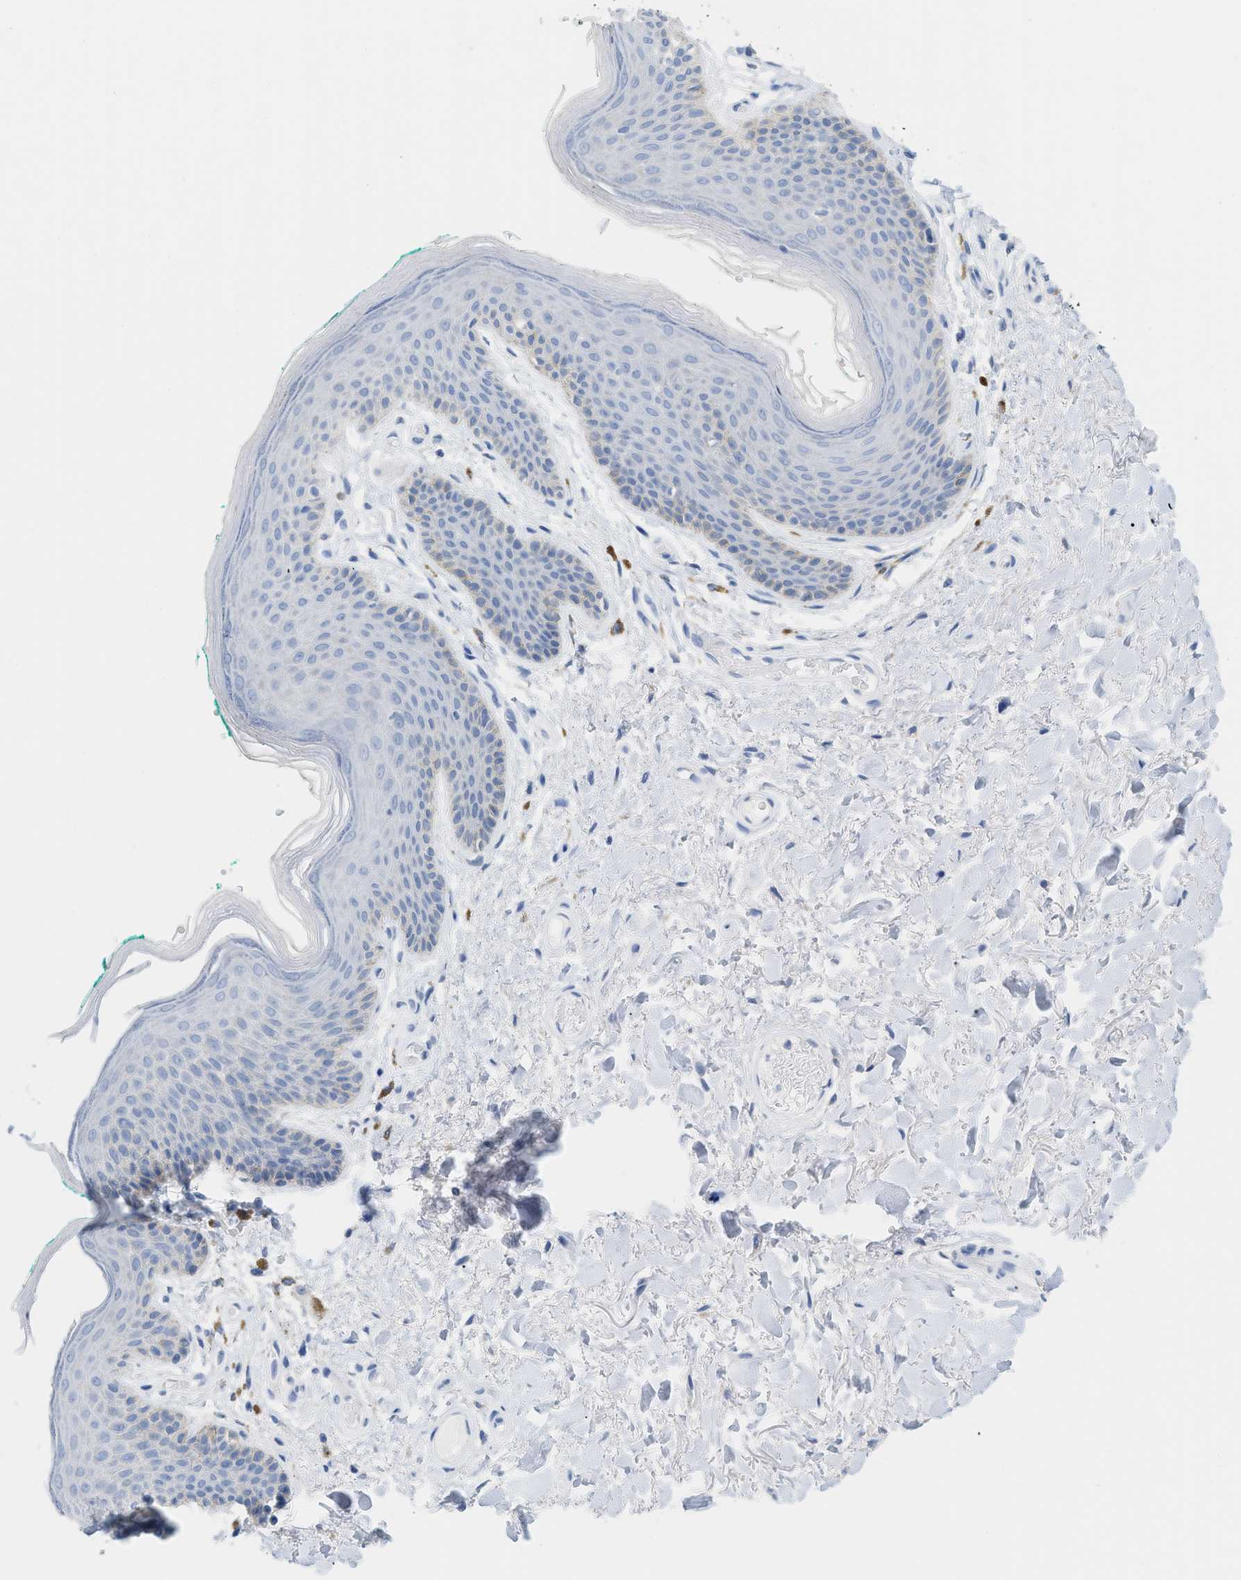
{"staining": {"intensity": "negative", "quantity": "none", "location": "none"}, "tissue": "skin", "cell_type": "Epidermal cells", "image_type": "normal", "snomed": [{"axis": "morphology", "description": "Normal tissue, NOS"}, {"axis": "topography", "description": "Anal"}], "caption": "The histopathology image displays no staining of epidermal cells in unremarkable skin.", "gene": "PAPPA", "patient": {"sex": "male", "age": 74}}